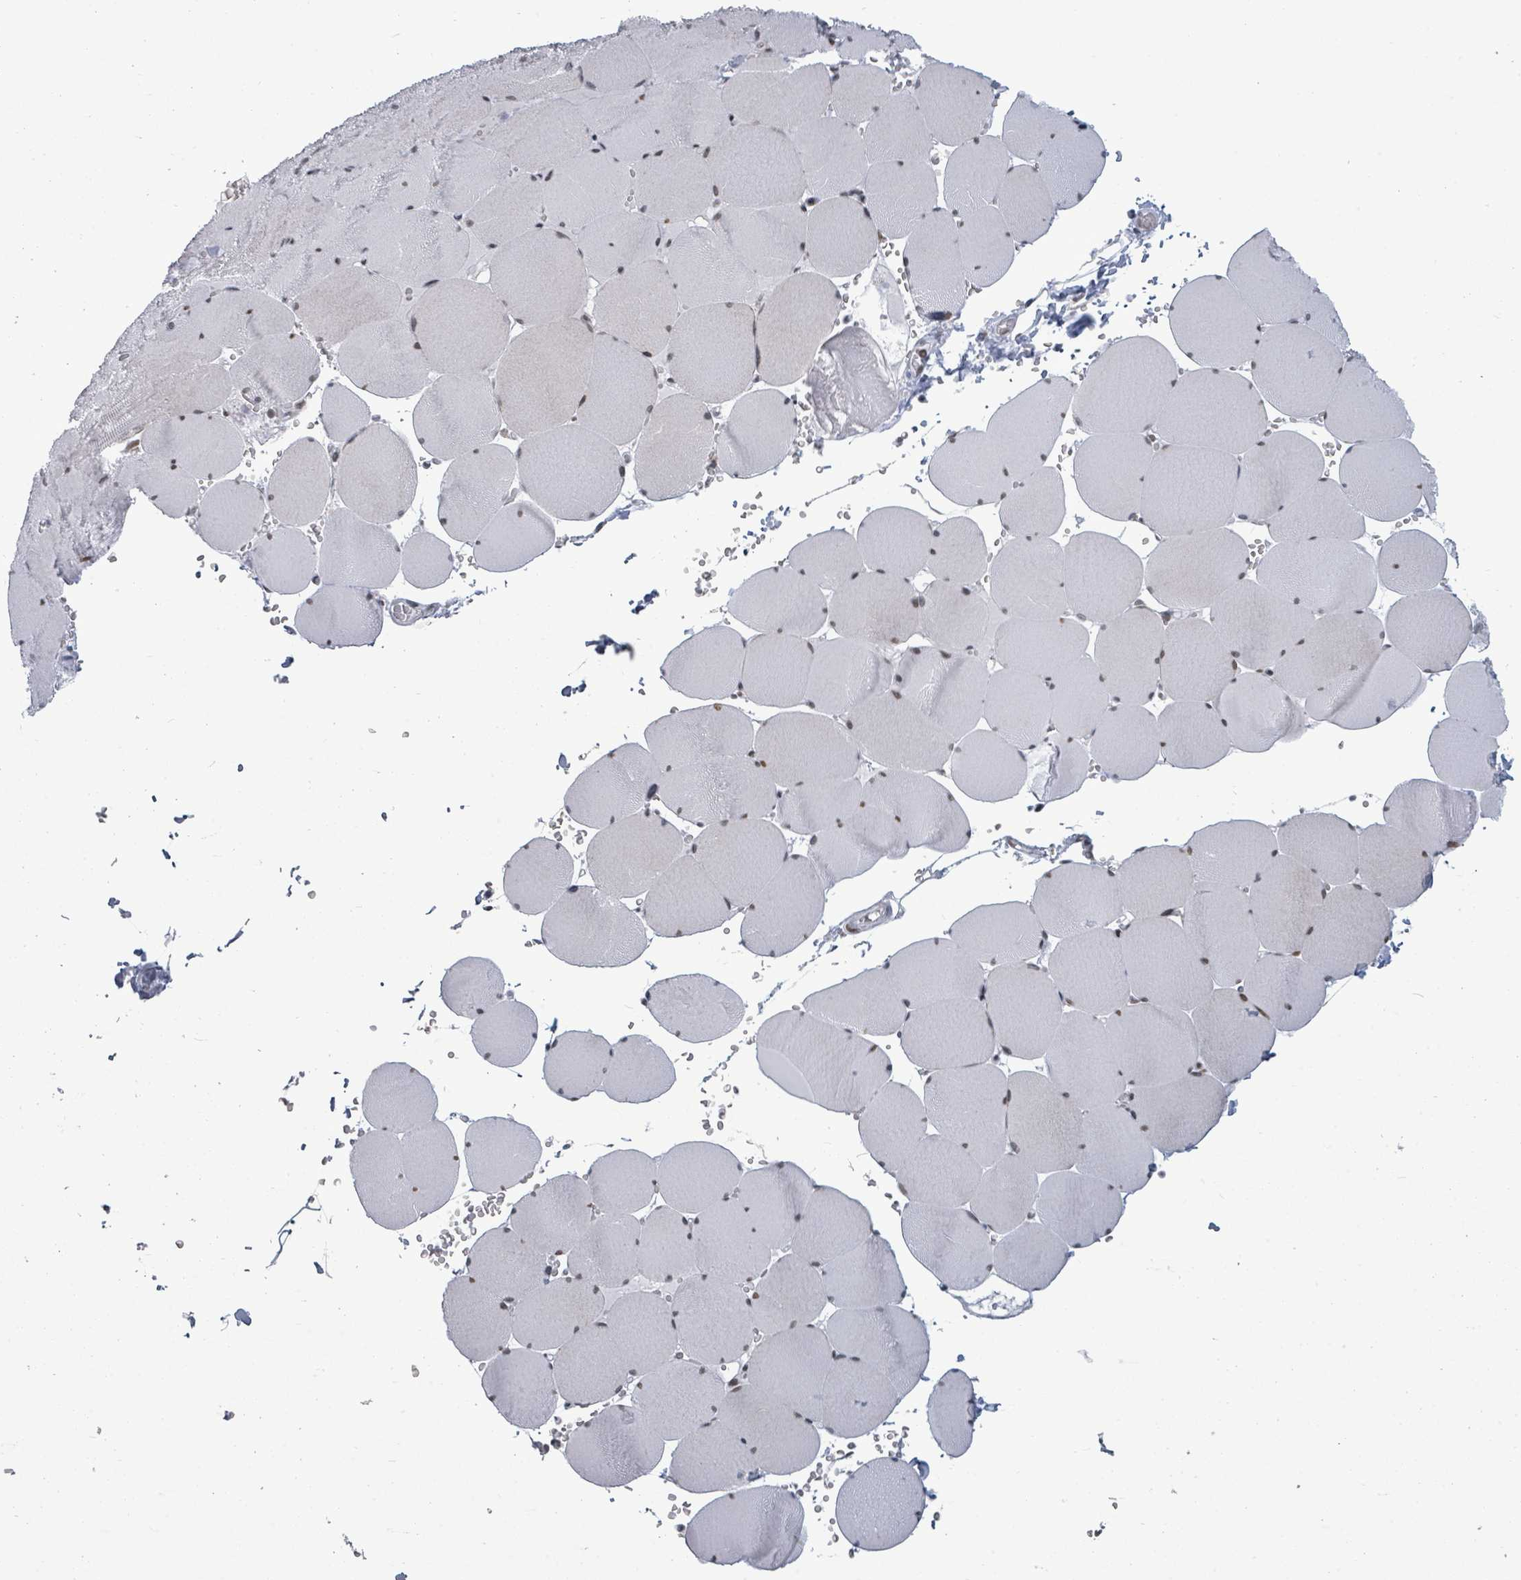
{"staining": {"intensity": "weak", "quantity": "25%-75%", "location": "nuclear"}, "tissue": "skeletal muscle", "cell_type": "Myocytes", "image_type": "normal", "snomed": [{"axis": "morphology", "description": "Normal tissue, NOS"}, {"axis": "topography", "description": "Skeletal muscle"}, {"axis": "topography", "description": "Head-Neck"}], "caption": "Protein expression analysis of unremarkable human skeletal muscle reveals weak nuclear expression in about 25%-75% of myocytes. The protein of interest is shown in brown color, while the nuclei are stained blue.", "gene": "BIVM", "patient": {"sex": "male", "age": 66}}